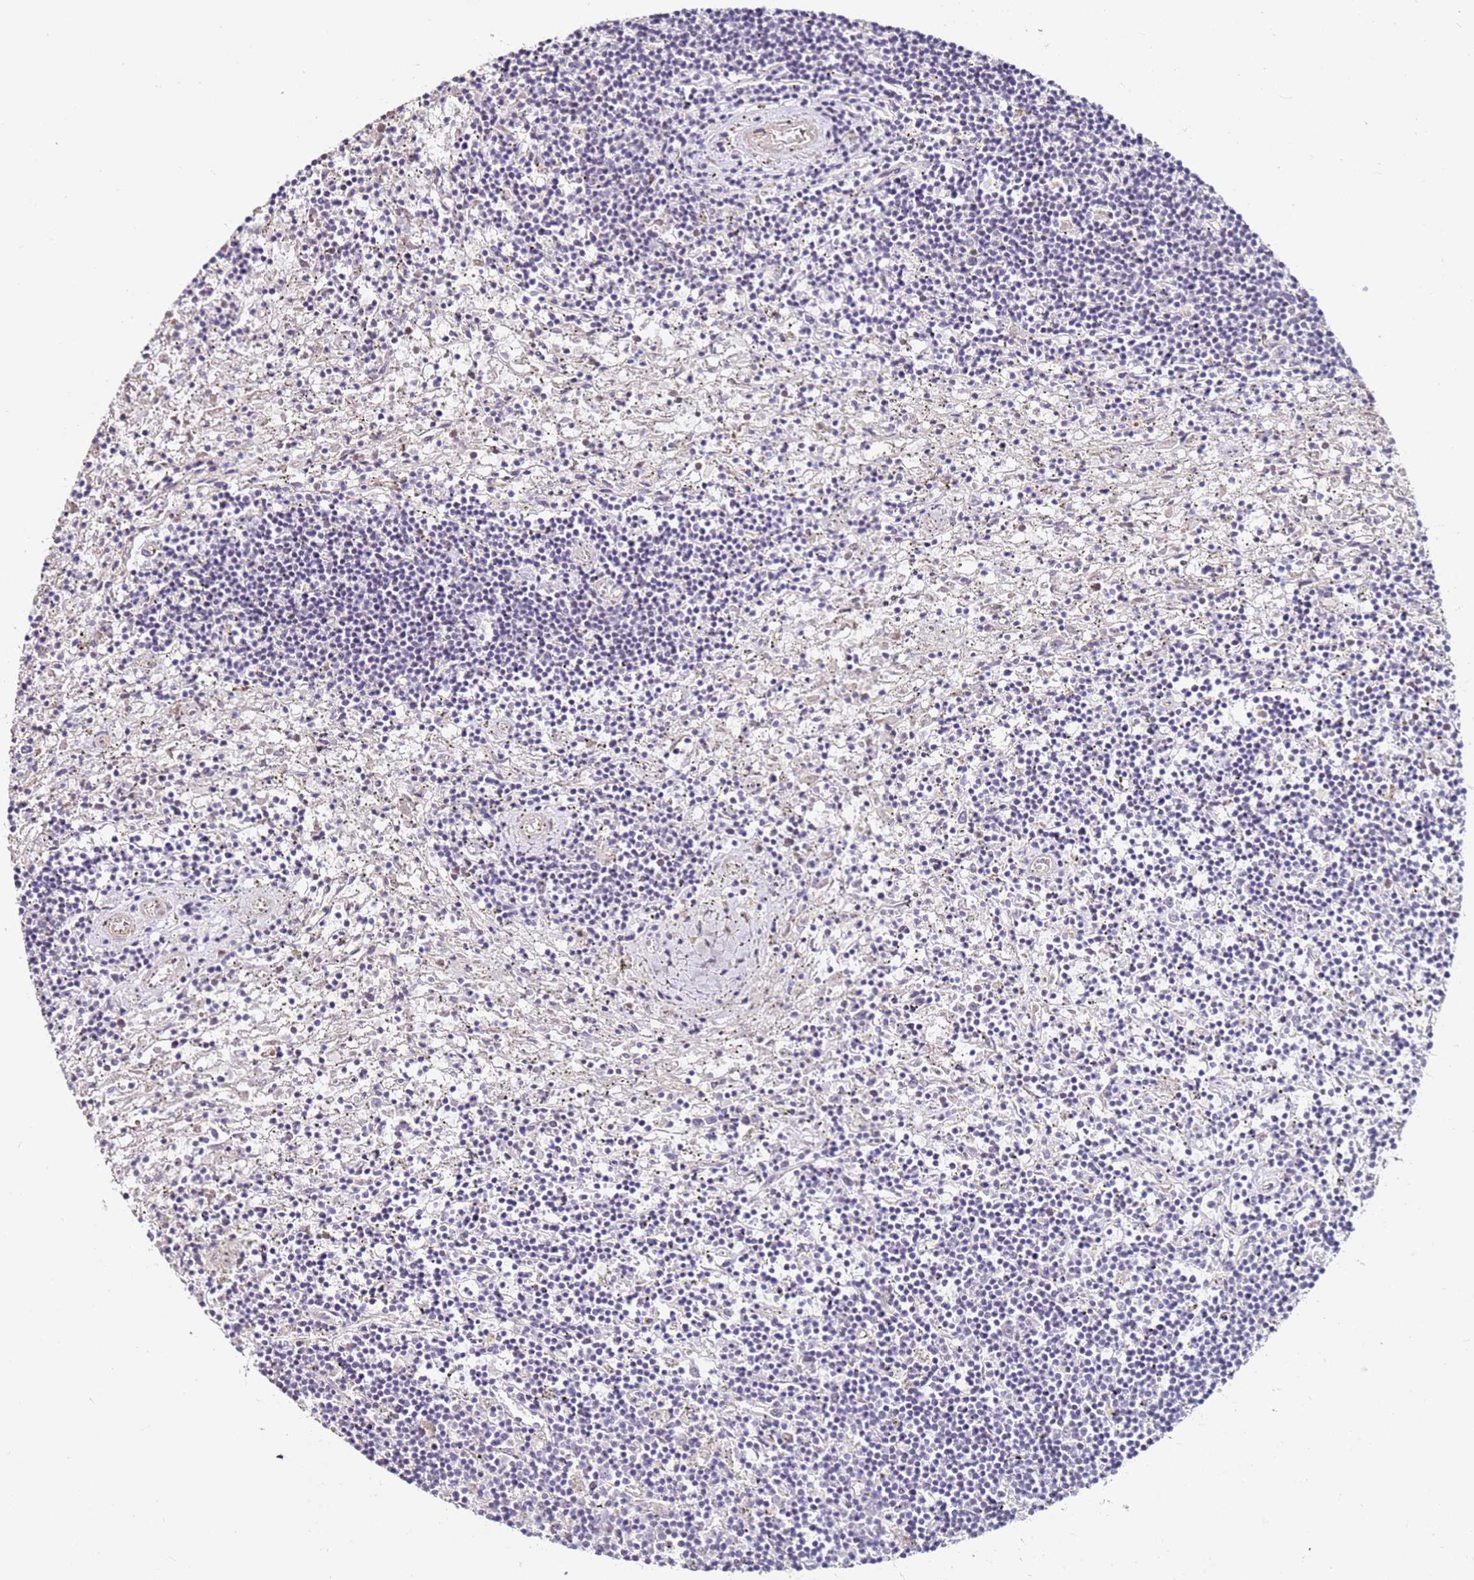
{"staining": {"intensity": "negative", "quantity": "none", "location": "none"}, "tissue": "lymphoma", "cell_type": "Tumor cells", "image_type": "cancer", "snomed": [{"axis": "morphology", "description": "Malignant lymphoma, non-Hodgkin's type, Low grade"}, {"axis": "topography", "description": "Spleen"}], "caption": "This image is of lymphoma stained with IHC to label a protein in brown with the nuclei are counter-stained blue. There is no positivity in tumor cells.", "gene": "RARS2", "patient": {"sex": "male", "age": 76}}